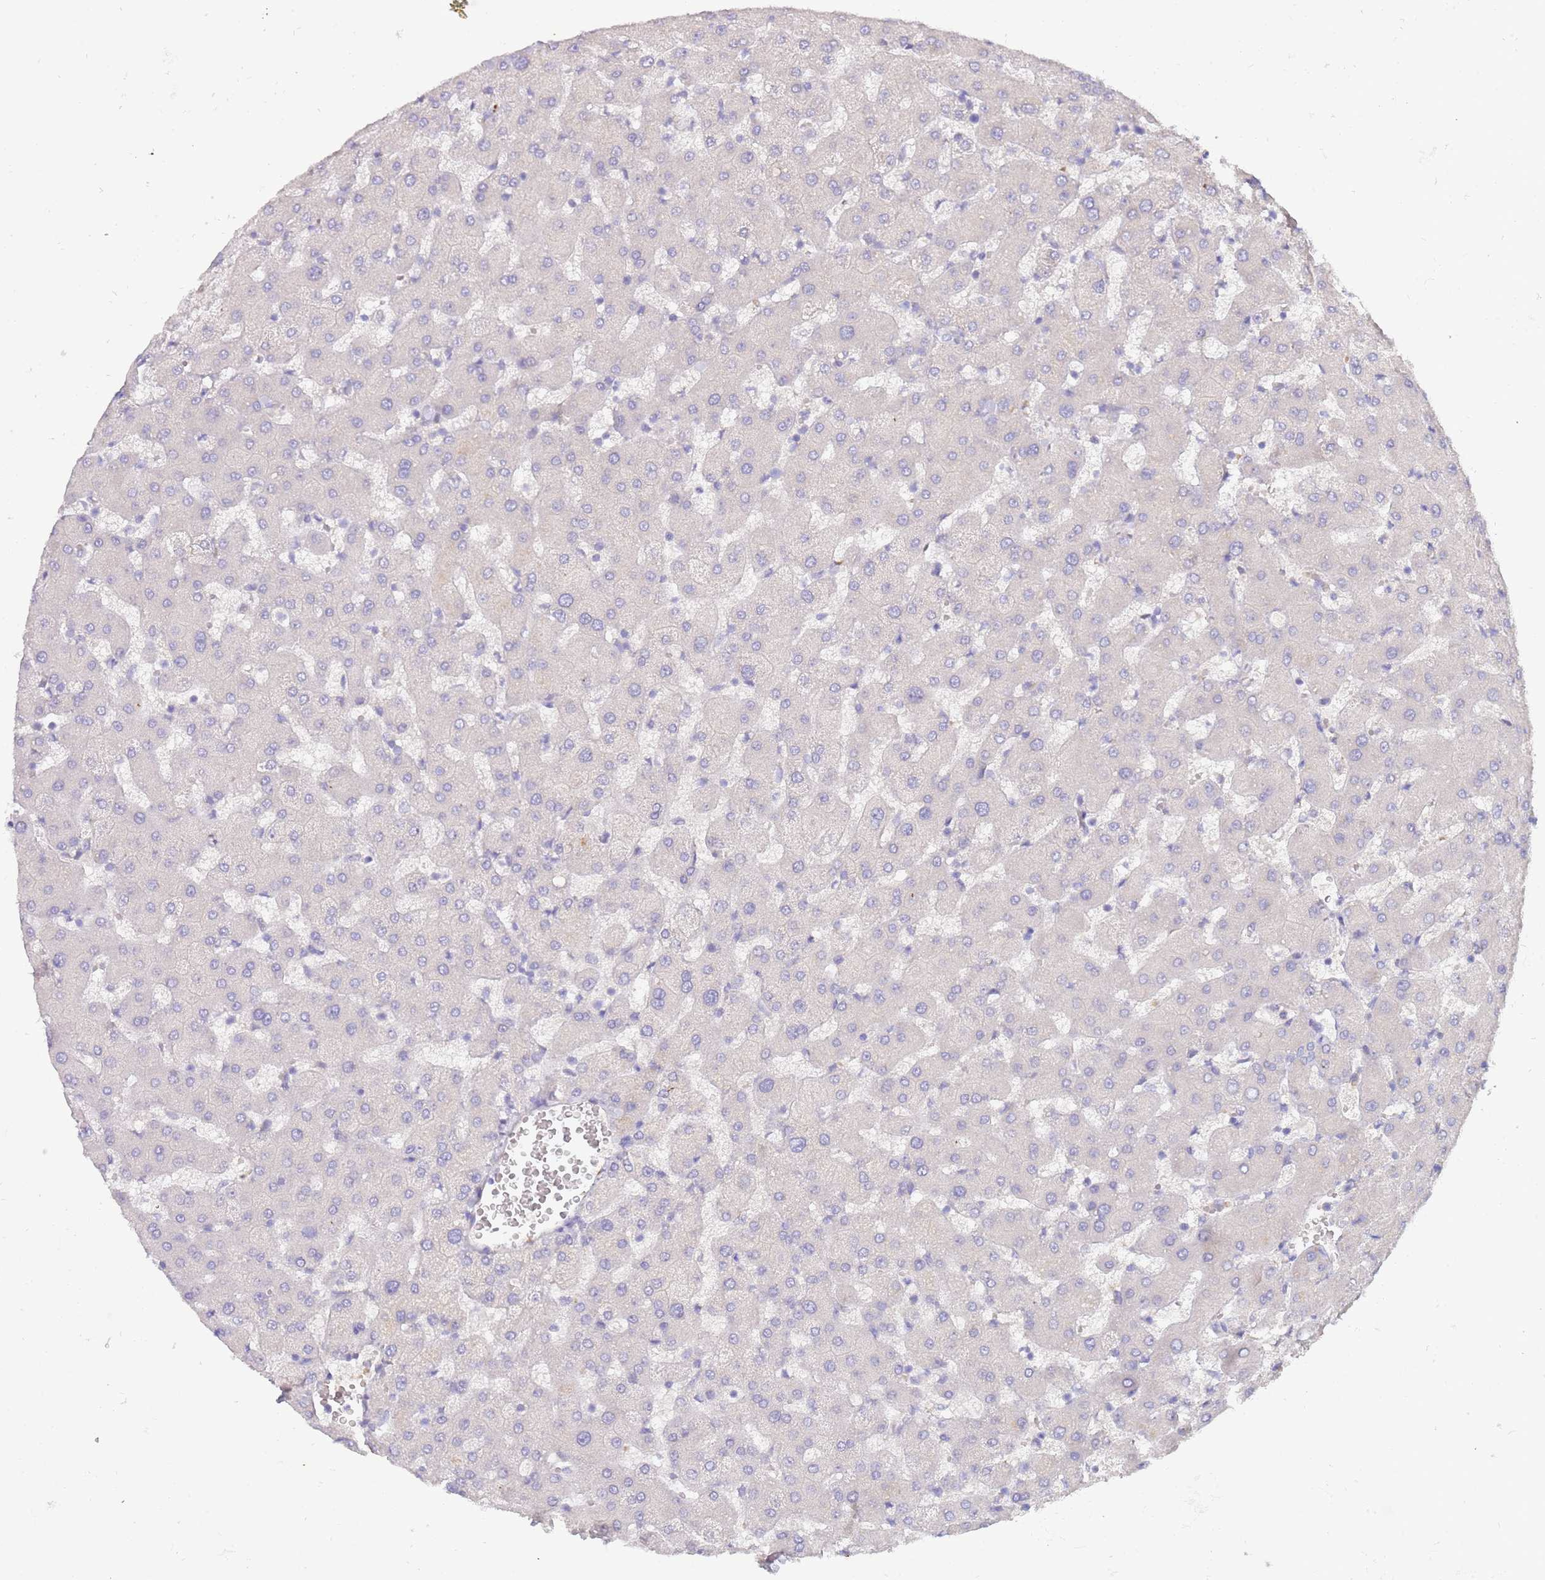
{"staining": {"intensity": "negative", "quantity": "none", "location": "none"}, "tissue": "liver", "cell_type": "Cholangiocytes", "image_type": "normal", "snomed": [{"axis": "morphology", "description": "Normal tissue, NOS"}, {"axis": "topography", "description": "Liver"}], "caption": "DAB (3,3'-diaminobenzidine) immunohistochemical staining of normal liver demonstrates no significant expression in cholangiocytes.", "gene": "NMUR2", "patient": {"sex": "female", "age": 63}}